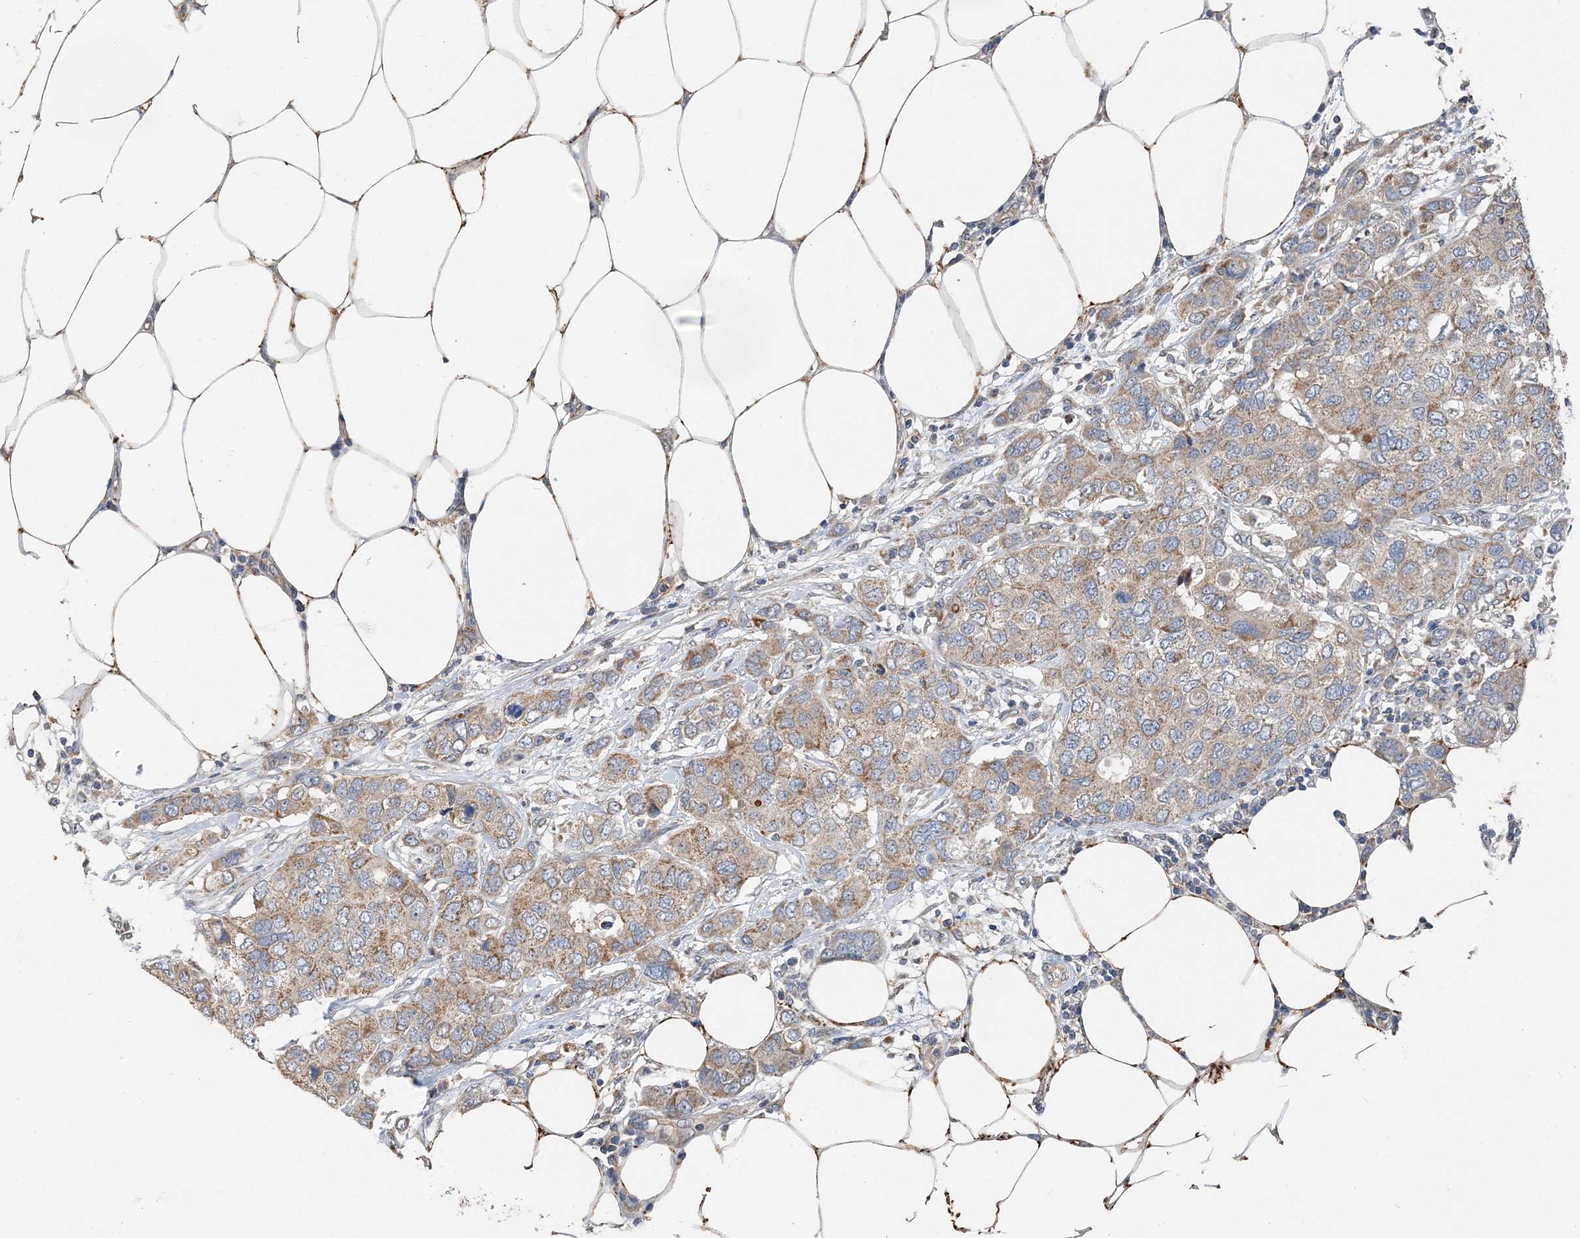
{"staining": {"intensity": "moderate", "quantity": ">75%", "location": "cytoplasmic/membranous"}, "tissue": "breast cancer", "cell_type": "Tumor cells", "image_type": "cancer", "snomed": [{"axis": "morphology", "description": "Duct carcinoma"}, {"axis": "topography", "description": "Breast"}], "caption": "The image shows staining of breast cancer (intraductal carcinoma), revealing moderate cytoplasmic/membranous protein staining (brown color) within tumor cells.", "gene": "SPRY2", "patient": {"sex": "female", "age": 50}}